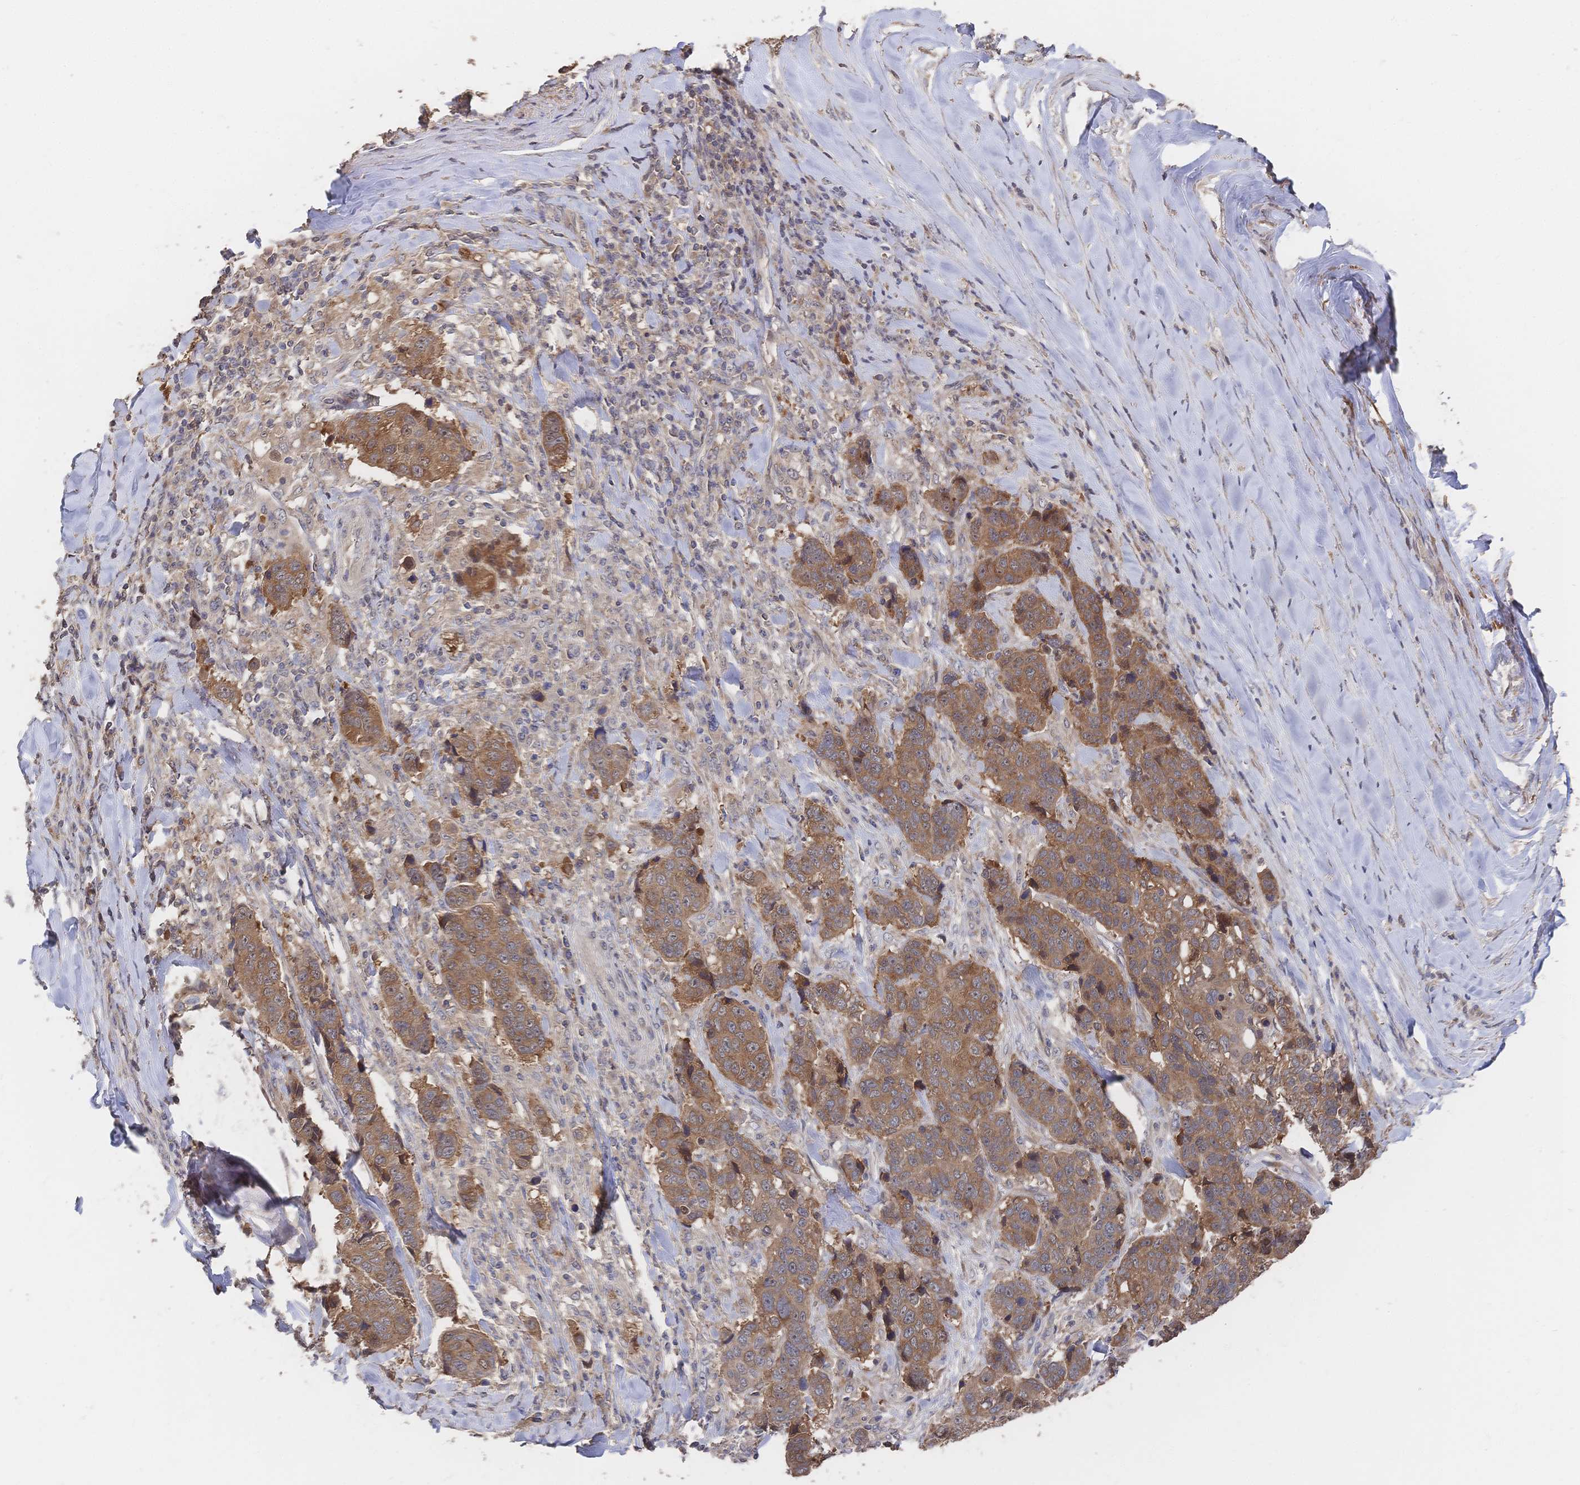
{"staining": {"intensity": "moderate", "quantity": ">75%", "location": "cytoplasmic/membranous"}, "tissue": "lung cancer", "cell_type": "Tumor cells", "image_type": "cancer", "snomed": [{"axis": "morphology", "description": "Squamous cell carcinoma, NOS"}, {"axis": "topography", "description": "Lymph node"}, {"axis": "topography", "description": "Lung"}], "caption": "Protein analysis of squamous cell carcinoma (lung) tissue reveals moderate cytoplasmic/membranous staining in about >75% of tumor cells. (Brightfield microscopy of DAB IHC at high magnification).", "gene": "DNAJA4", "patient": {"sex": "male", "age": 61}}